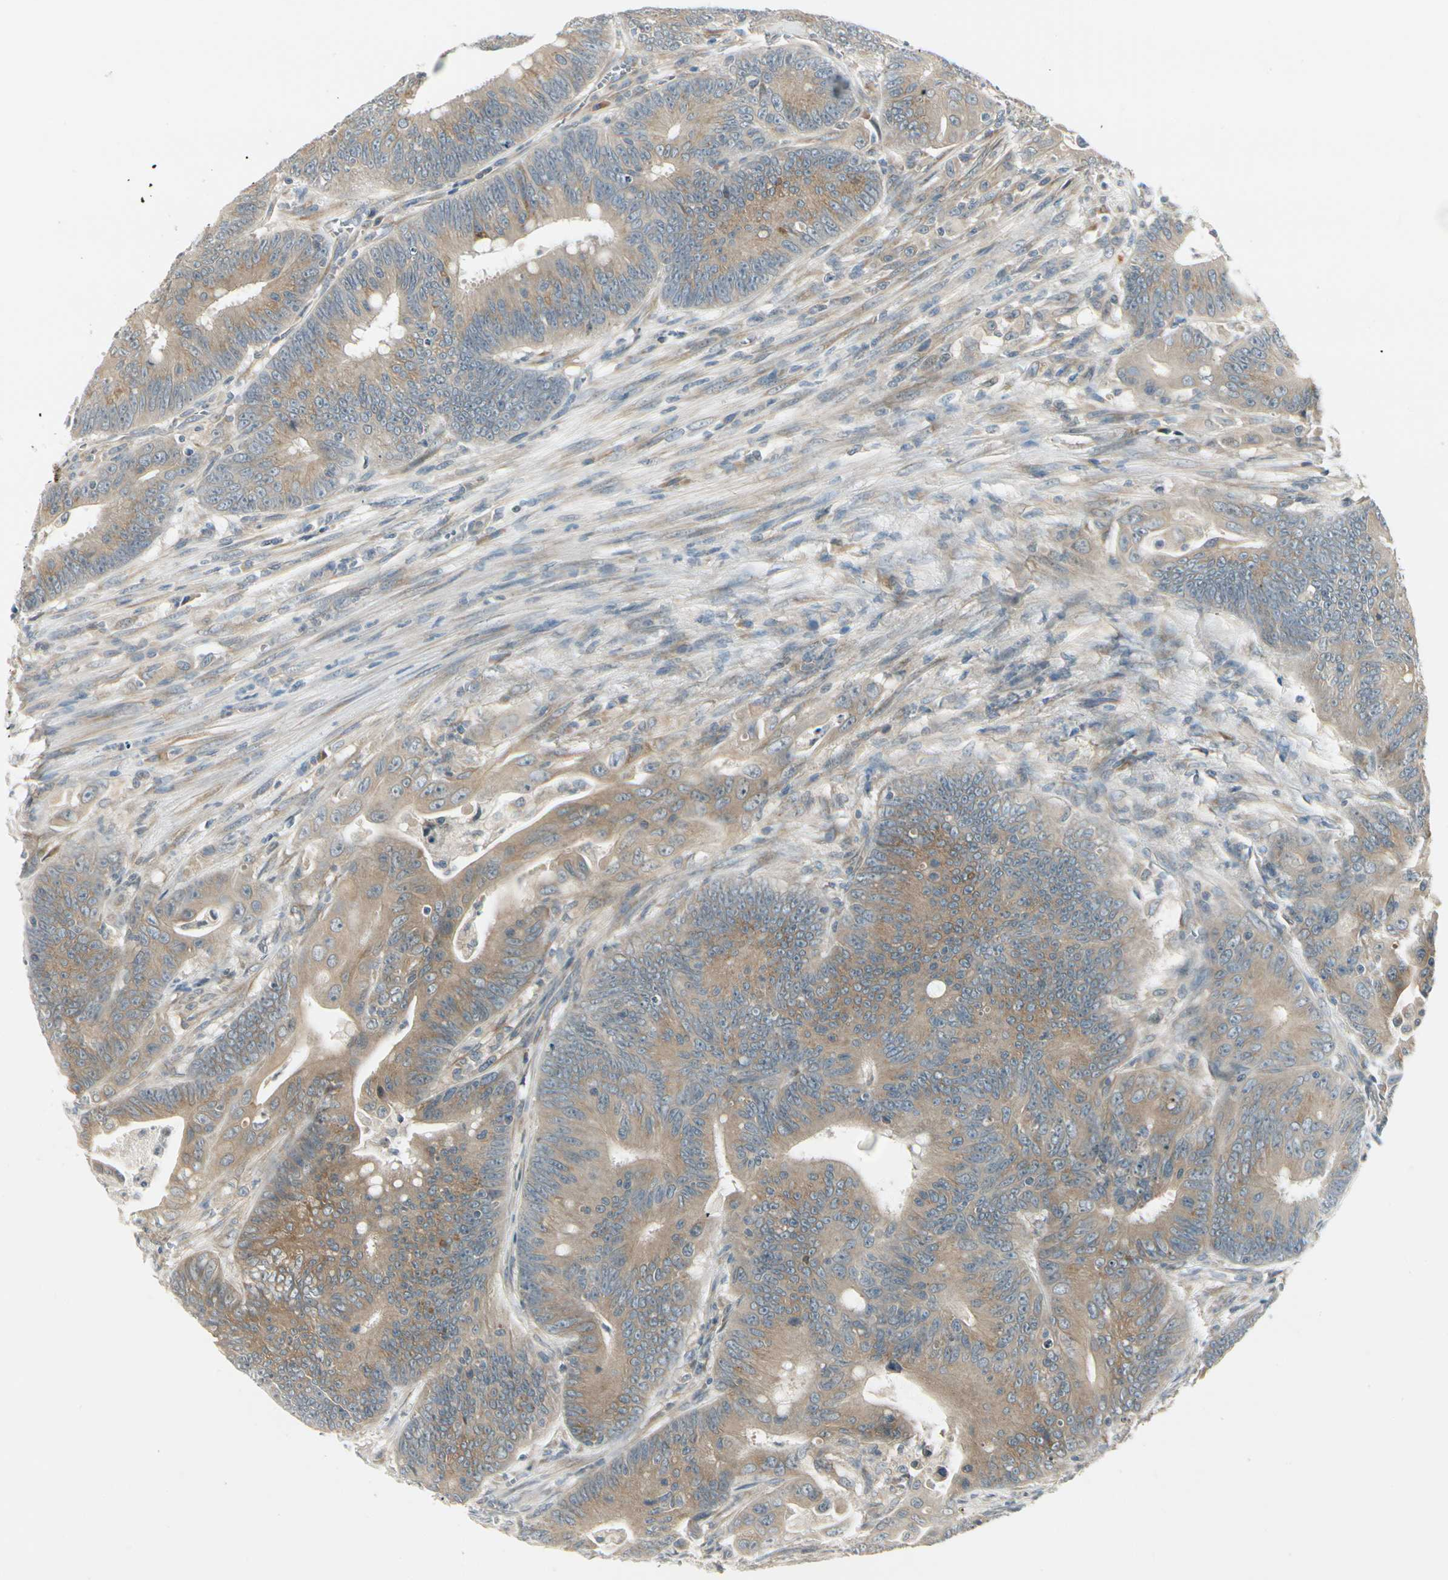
{"staining": {"intensity": "moderate", "quantity": ">75%", "location": "cytoplasmic/membranous"}, "tissue": "colorectal cancer", "cell_type": "Tumor cells", "image_type": "cancer", "snomed": [{"axis": "morphology", "description": "Adenocarcinoma, NOS"}, {"axis": "topography", "description": "Colon"}], "caption": "The histopathology image demonstrates immunohistochemical staining of colorectal cancer (adenocarcinoma). There is moderate cytoplasmic/membranous staining is seen in about >75% of tumor cells.", "gene": "BNIP1", "patient": {"sex": "male", "age": 45}}